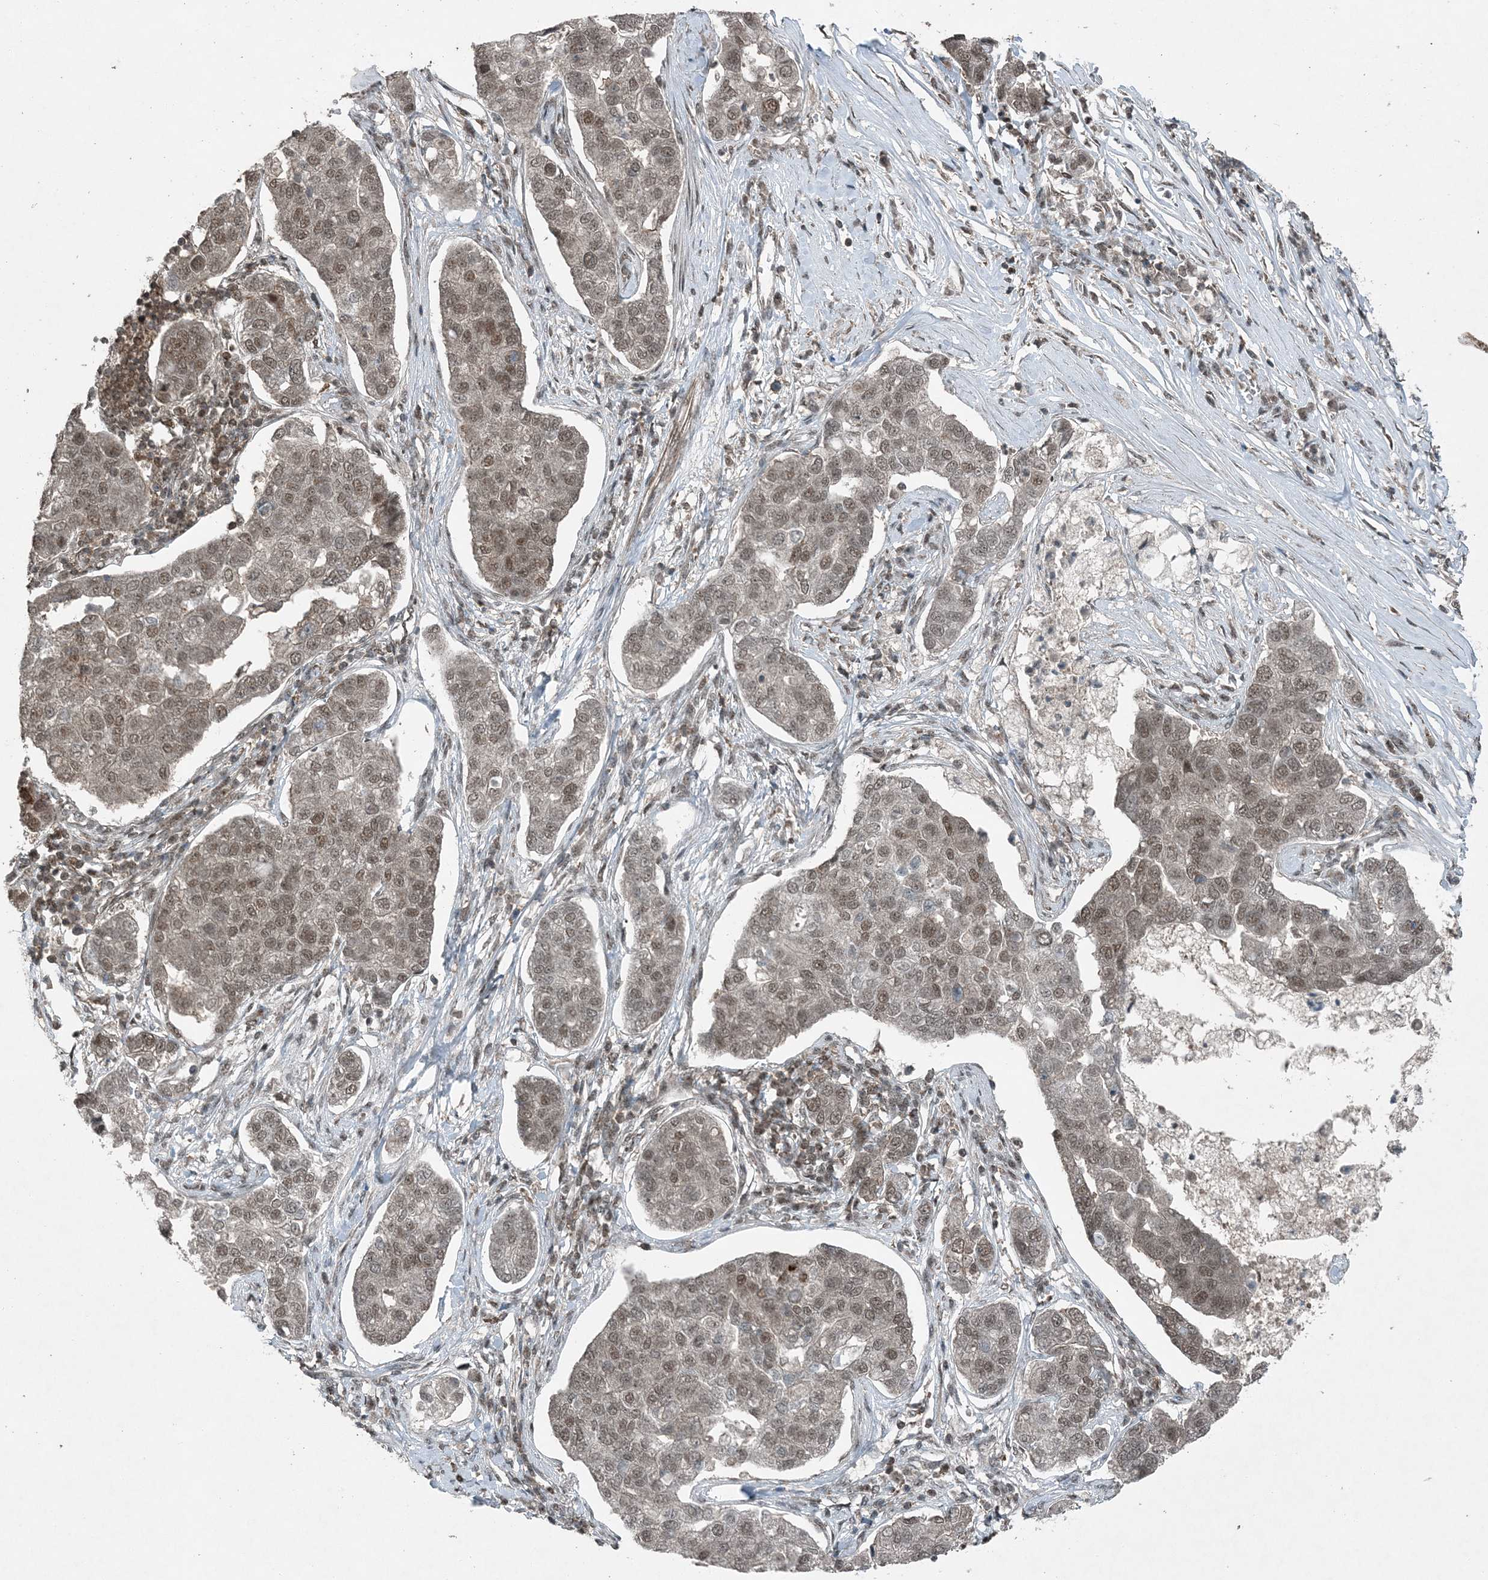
{"staining": {"intensity": "moderate", "quantity": ">75%", "location": "nuclear"}, "tissue": "pancreatic cancer", "cell_type": "Tumor cells", "image_type": "cancer", "snomed": [{"axis": "morphology", "description": "Adenocarcinoma, NOS"}, {"axis": "topography", "description": "Pancreas"}], "caption": "Moderate nuclear expression for a protein is appreciated in about >75% of tumor cells of pancreatic adenocarcinoma using immunohistochemistry (IHC).", "gene": "COPS7B", "patient": {"sex": "female", "age": 61}}